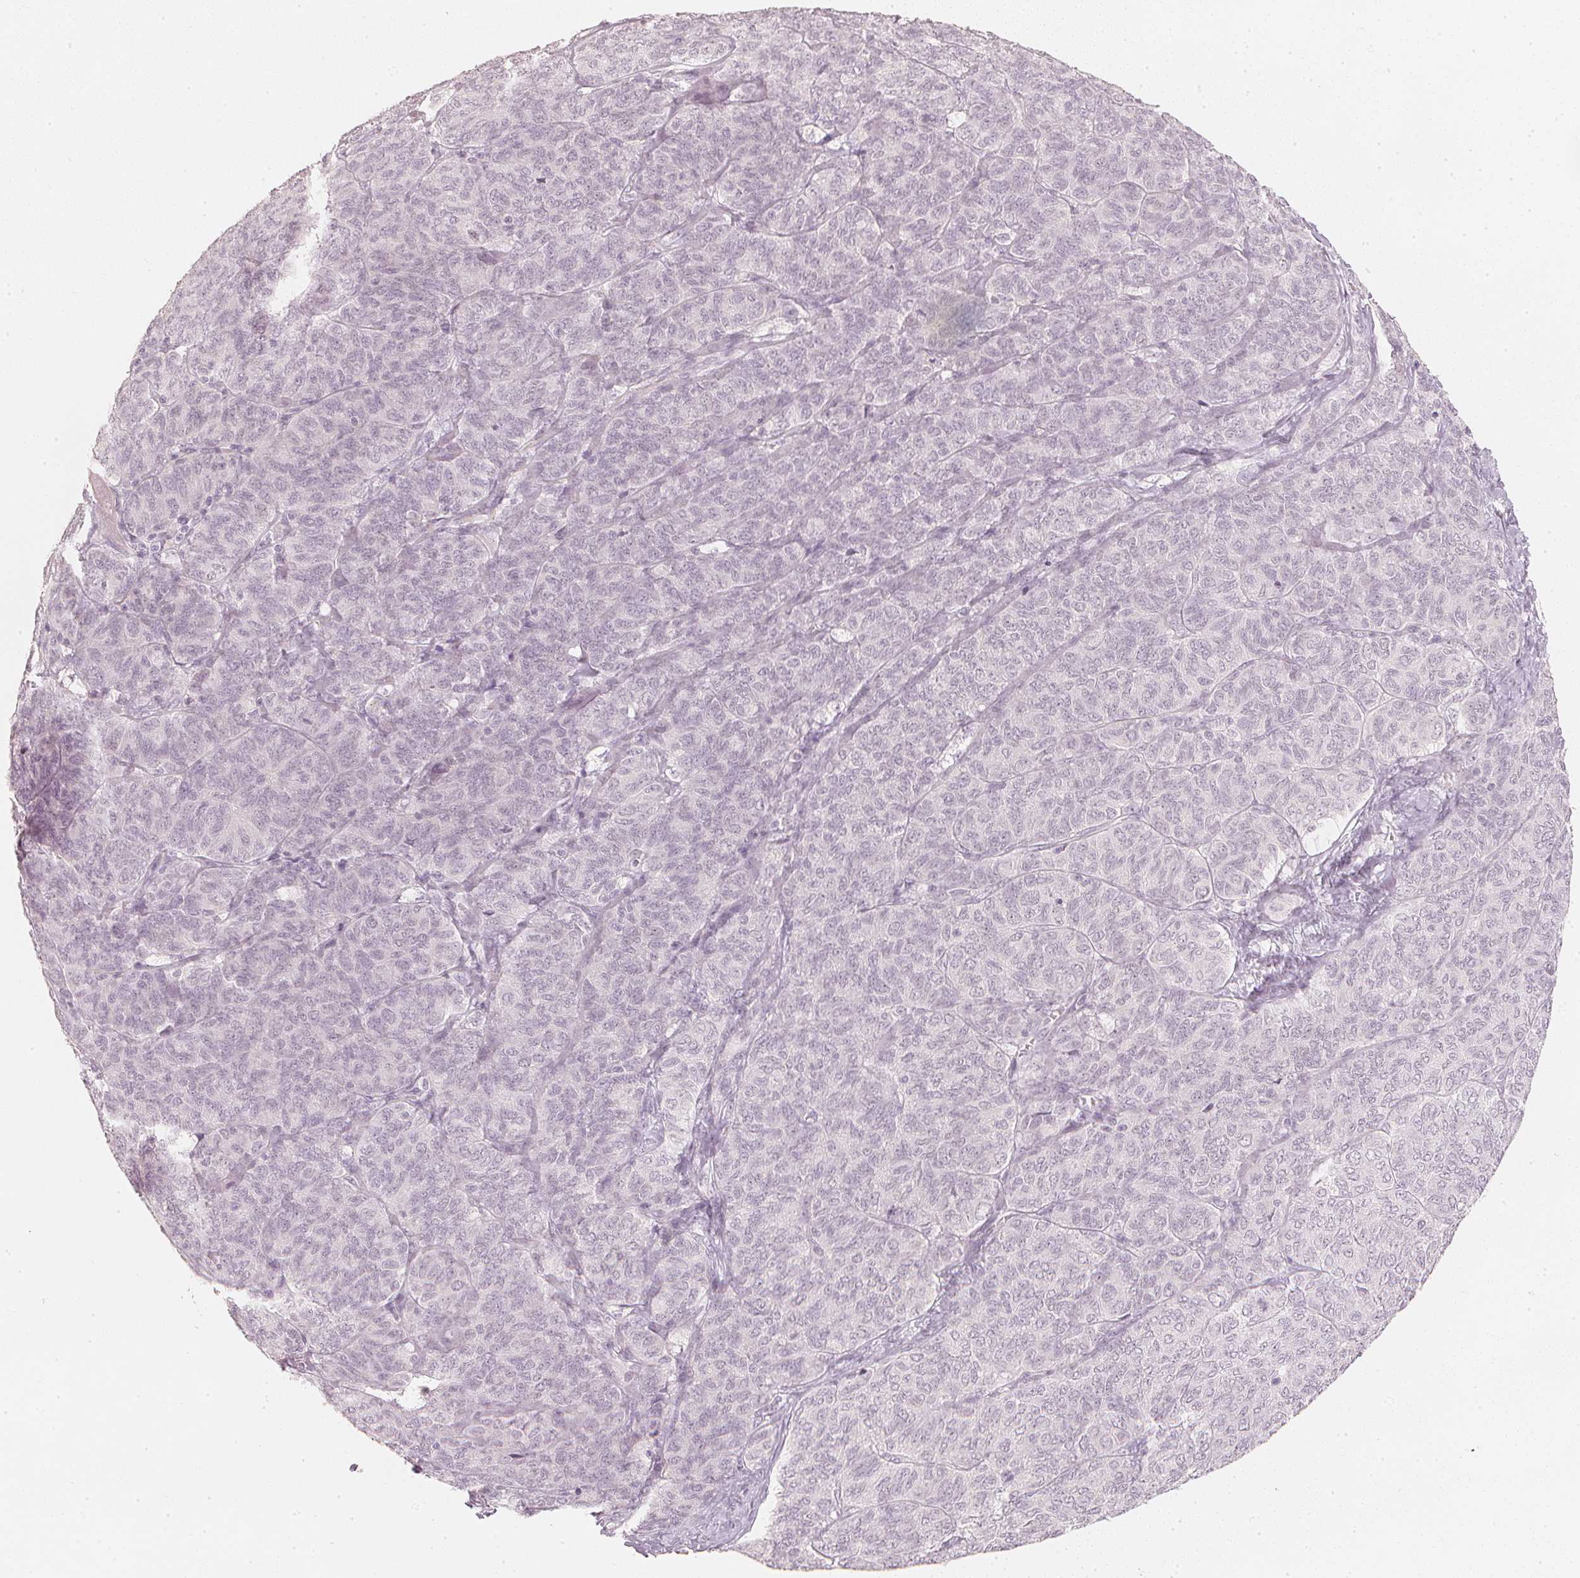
{"staining": {"intensity": "negative", "quantity": "none", "location": "none"}, "tissue": "ovarian cancer", "cell_type": "Tumor cells", "image_type": "cancer", "snomed": [{"axis": "morphology", "description": "Carcinoma, endometroid"}, {"axis": "topography", "description": "Ovary"}], "caption": "Photomicrograph shows no significant protein expression in tumor cells of ovarian endometroid carcinoma.", "gene": "CALB1", "patient": {"sex": "female", "age": 80}}